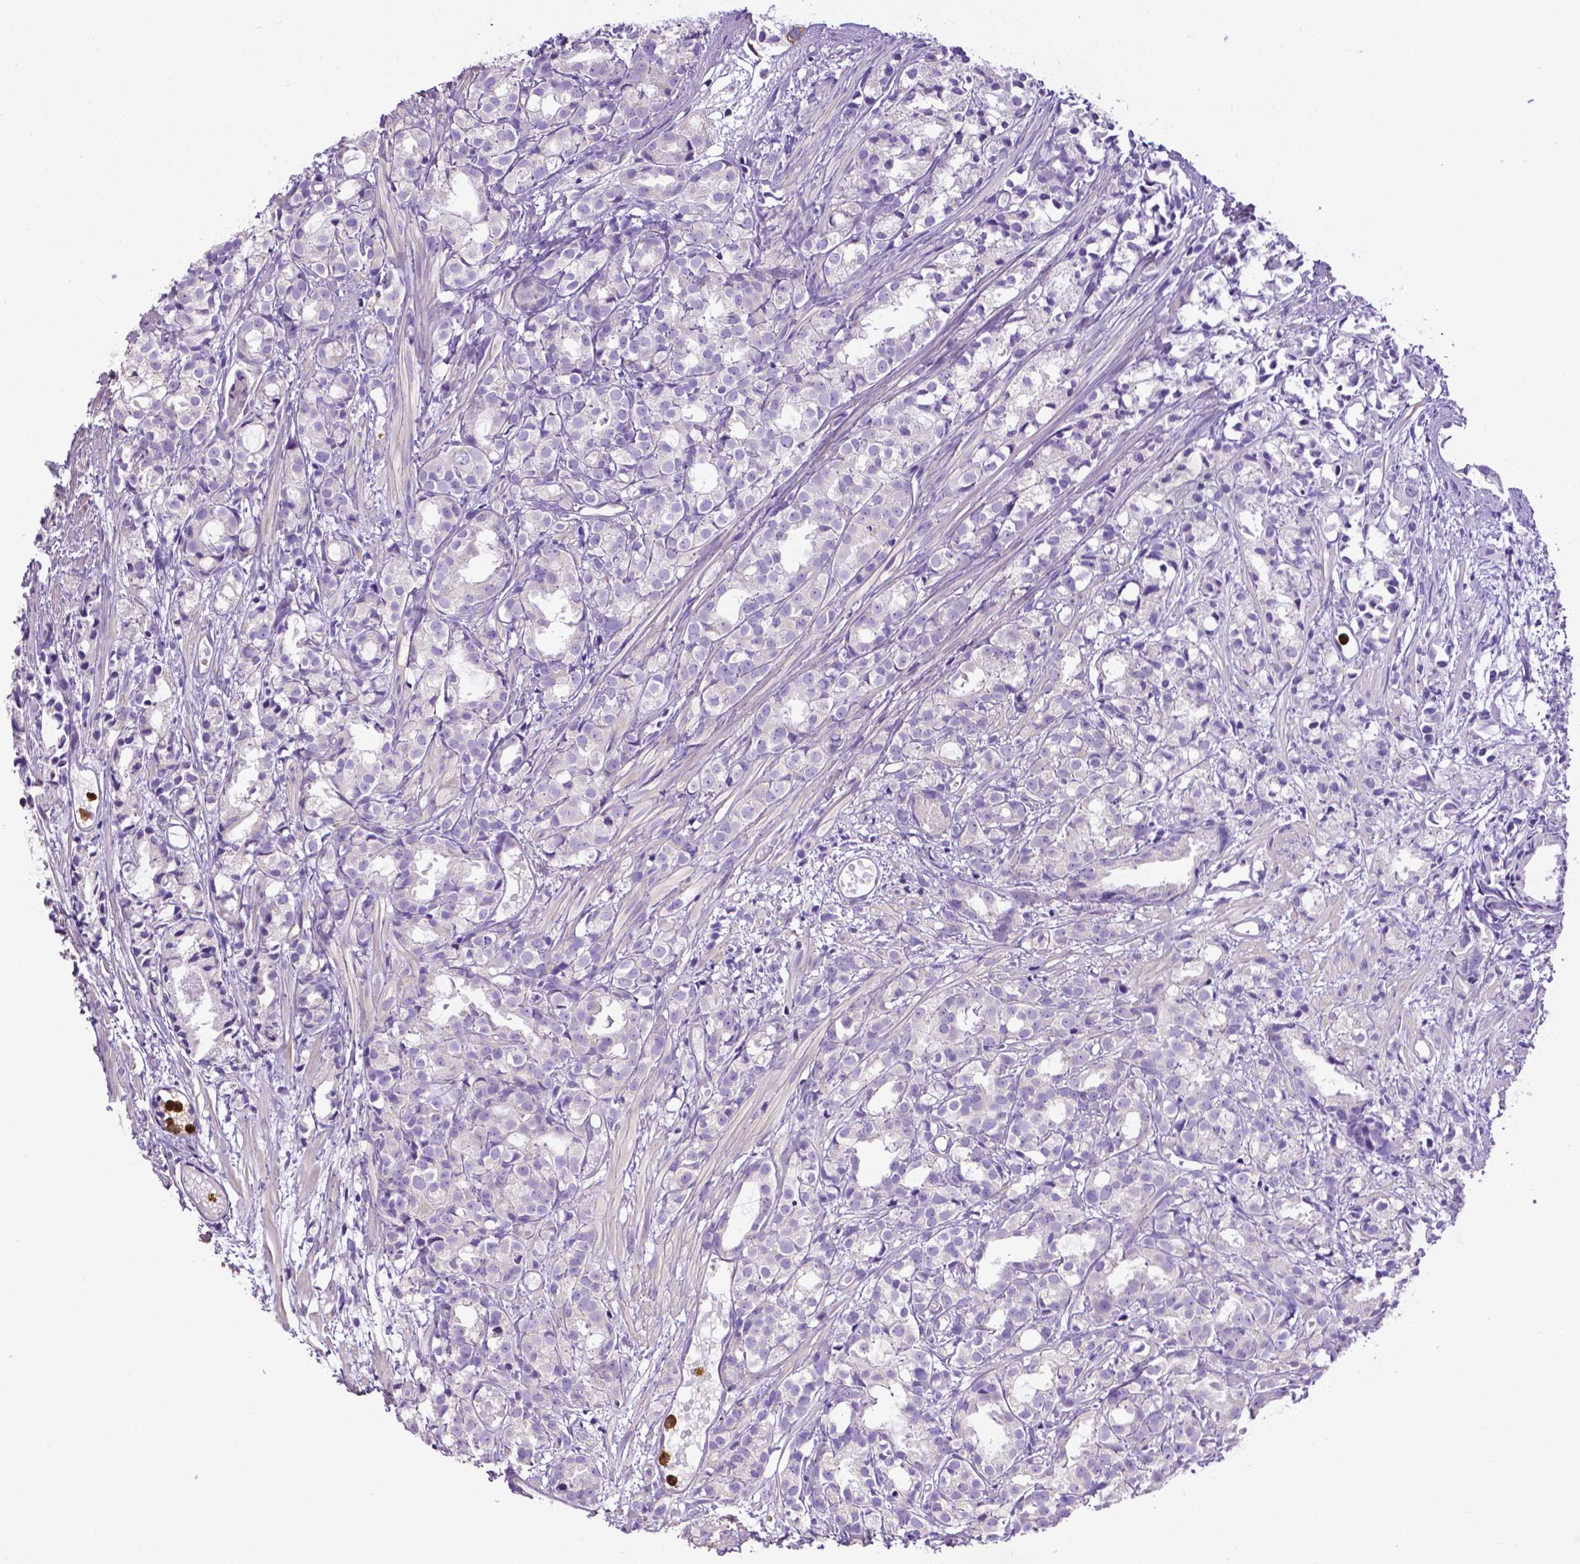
{"staining": {"intensity": "negative", "quantity": "none", "location": "none"}, "tissue": "prostate cancer", "cell_type": "Tumor cells", "image_type": "cancer", "snomed": [{"axis": "morphology", "description": "Adenocarcinoma, High grade"}, {"axis": "topography", "description": "Prostate"}], "caption": "IHC image of neoplastic tissue: prostate adenocarcinoma (high-grade) stained with DAB reveals no significant protein staining in tumor cells. Brightfield microscopy of immunohistochemistry (IHC) stained with DAB (brown) and hematoxylin (blue), captured at high magnification.", "gene": "MMP9", "patient": {"sex": "male", "age": 79}}